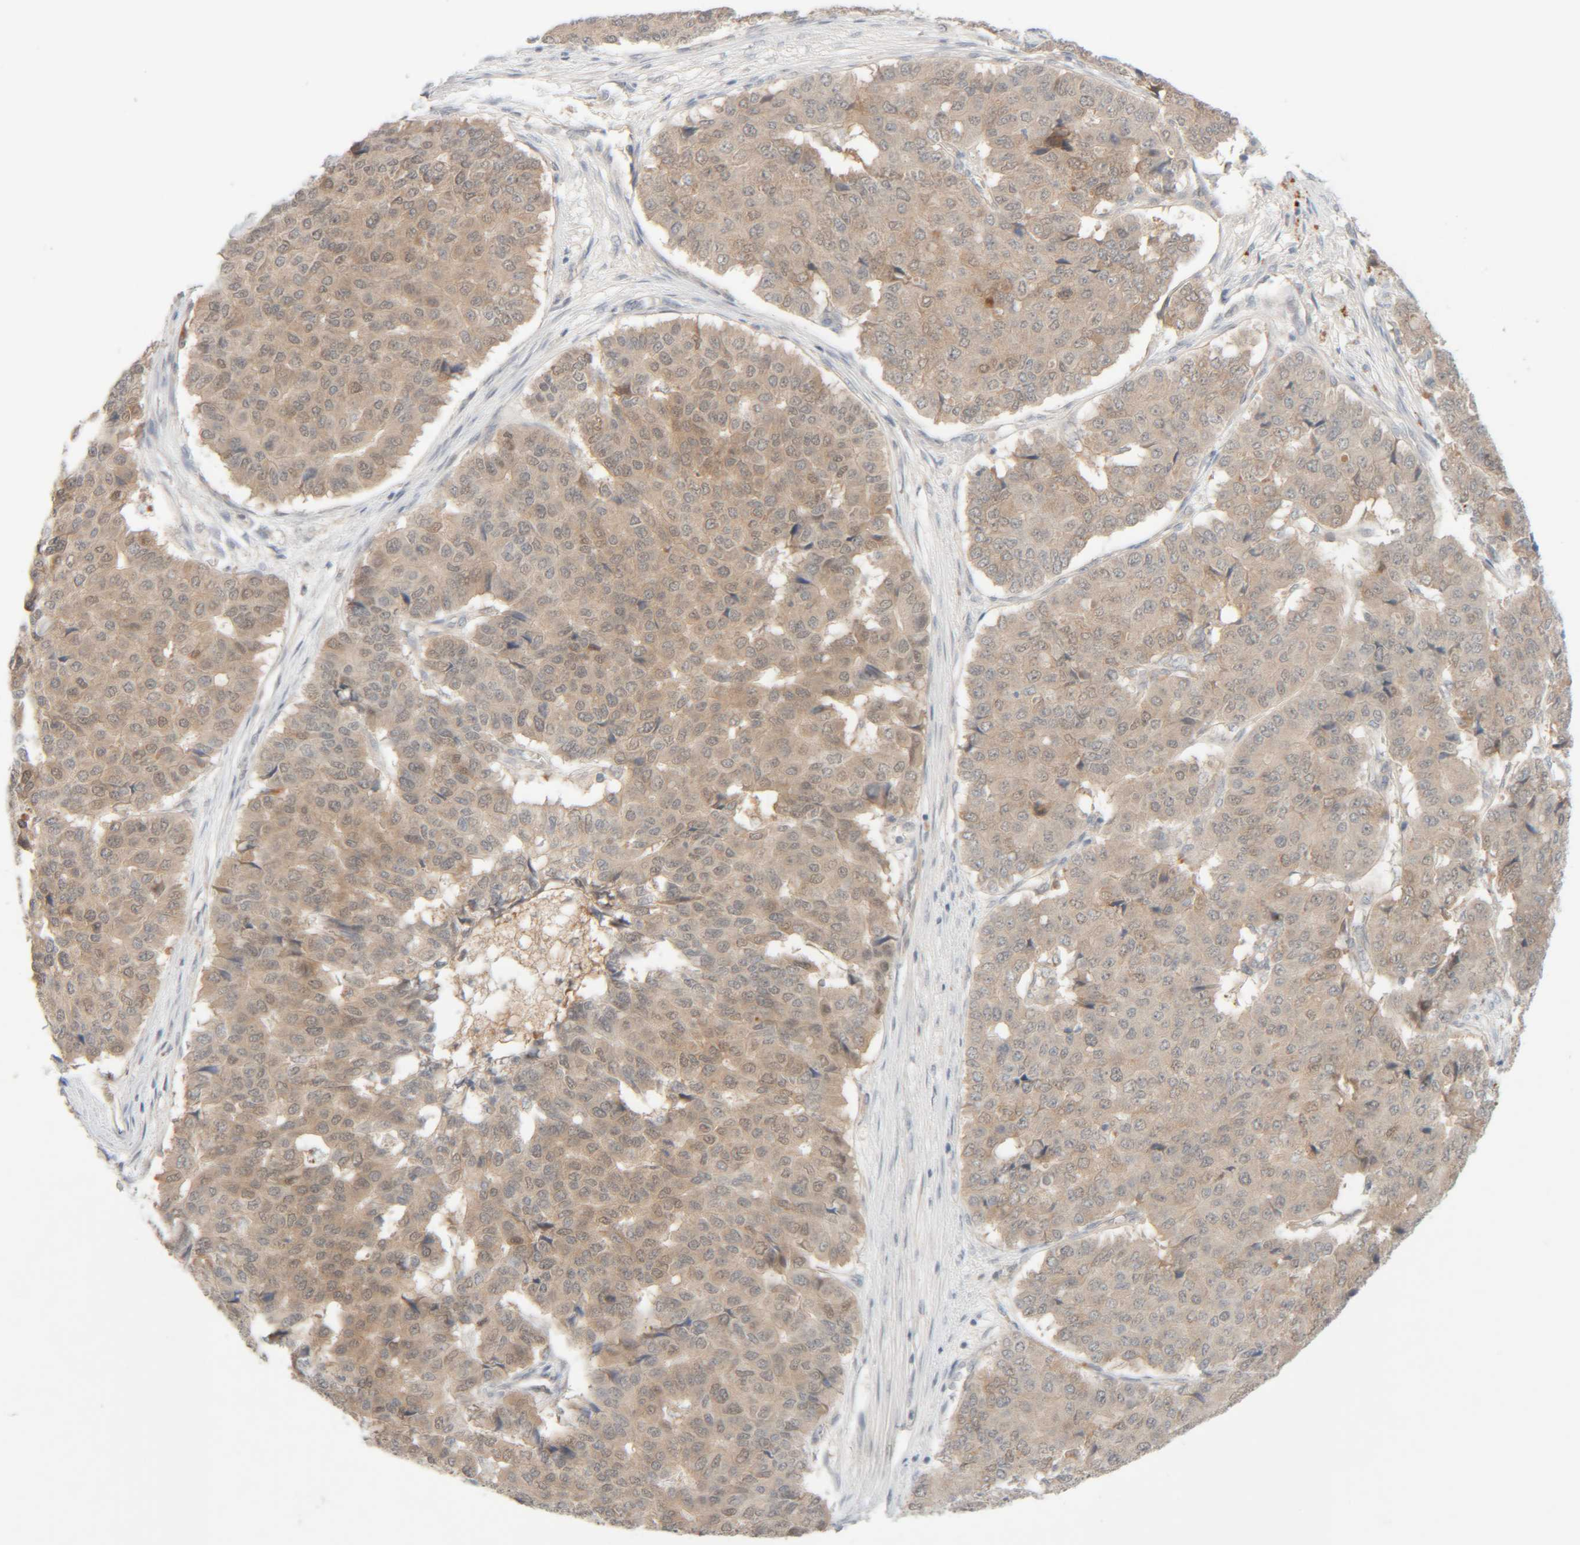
{"staining": {"intensity": "weak", "quantity": ">75%", "location": "cytoplasmic/membranous"}, "tissue": "pancreatic cancer", "cell_type": "Tumor cells", "image_type": "cancer", "snomed": [{"axis": "morphology", "description": "Adenocarcinoma, NOS"}, {"axis": "topography", "description": "Pancreas"}], "caption": "Protein staining of pancreatic cancer (adenocarcinoma) tissue shows weak cytoplasmic/membranous positivity in approximately >75% of tumor cells. (DAB IHC with brightfield microscopy, high magnification).", "gene": "CHKA", "patient": {"sex": "male", "age": 50}}